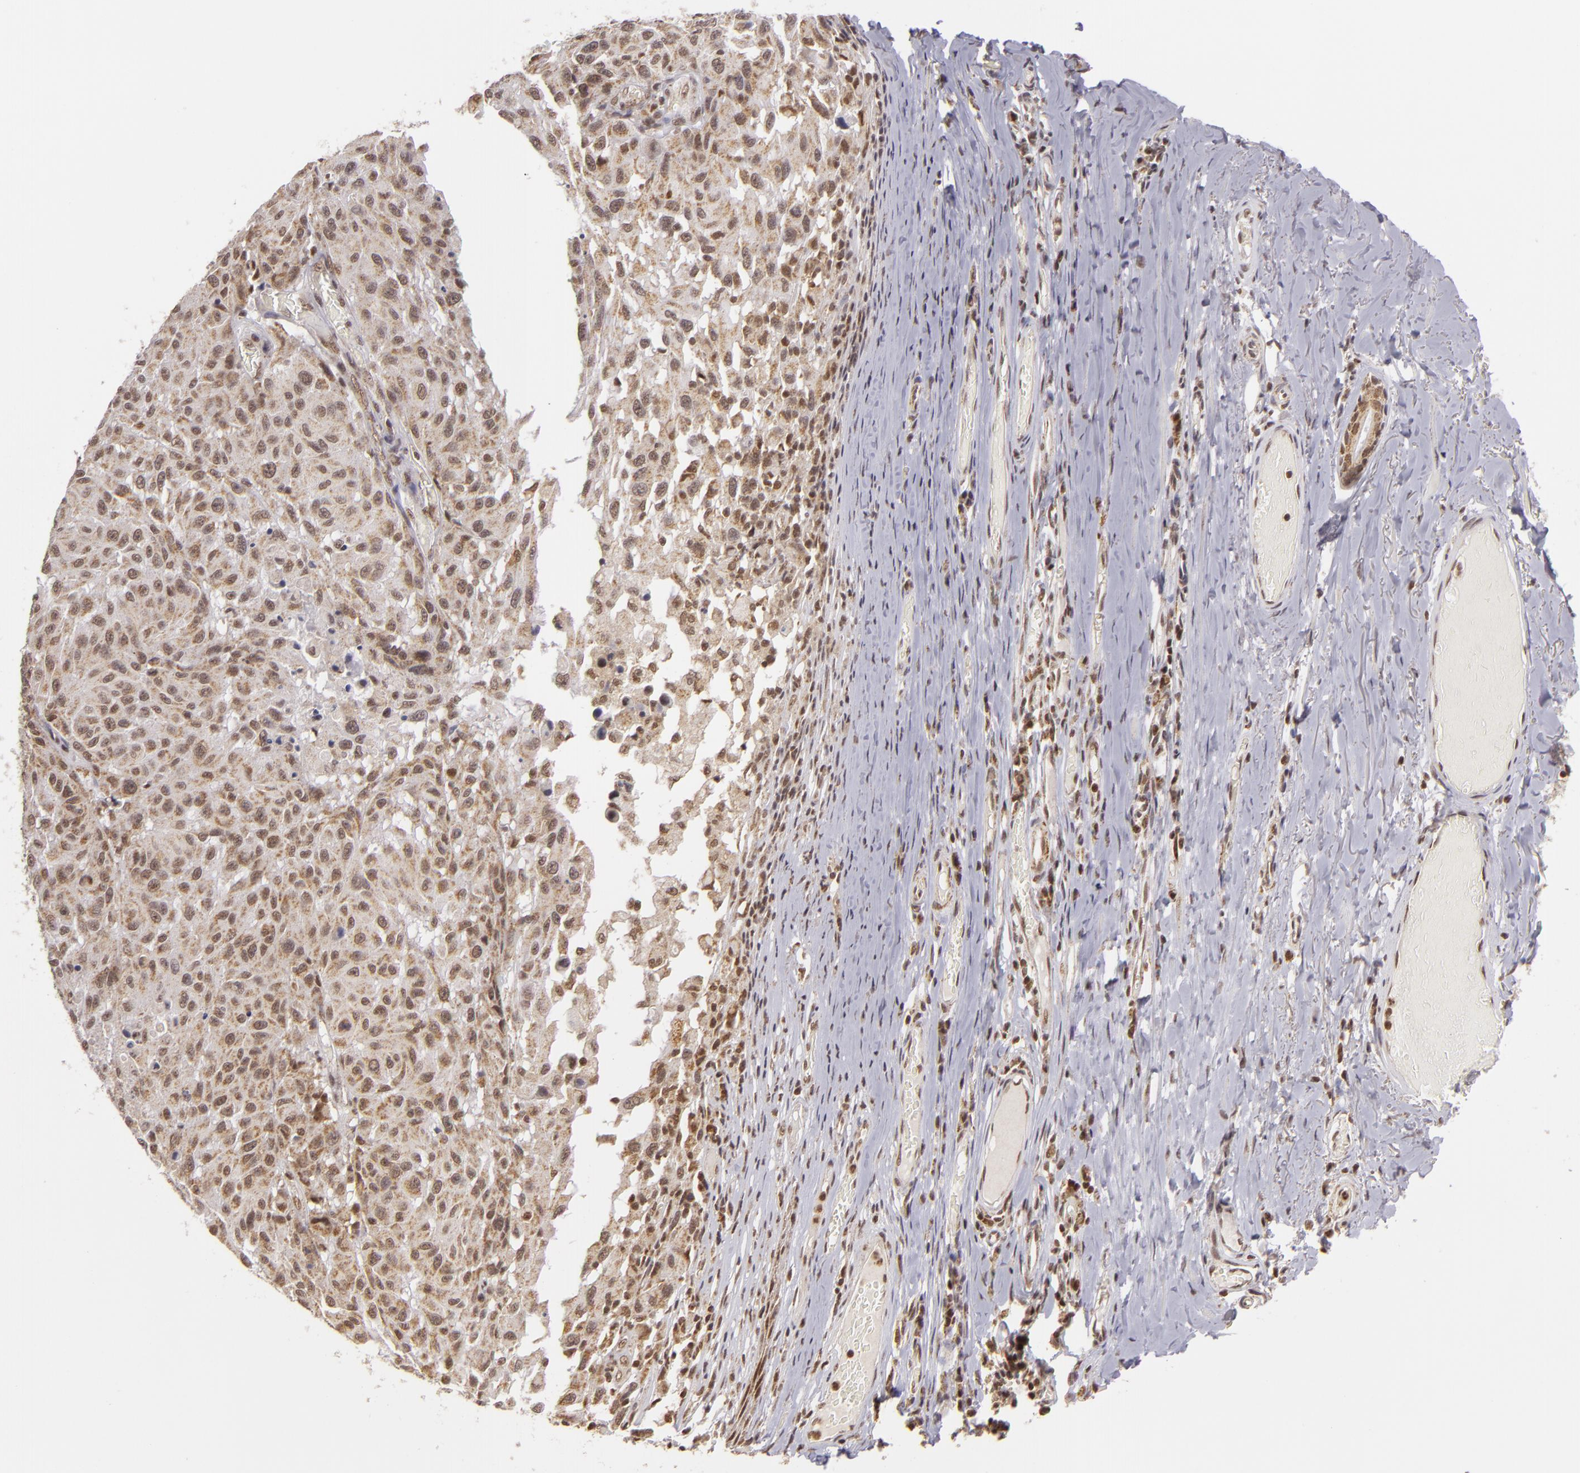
{"staining": {"intensity": "weak", "quantity": ">75%", "location": "cytoplasmic/membranous,nuclear"}, "tissue": "melanoma", "cell_type": "Tumor cells", "image_type": "cancer", "snomed": [{"axis": "morphology", "description": "Malignant melanoma, NOS"}, {"axis": "topography", "description": "Skin"}], "caption": "Malignant melanoma stained for a protein (brown) reveals weak cytoplasmic/membranous and nuclear positive staining in approximately >75% of tumor cells.", "gene": "MXD1", "patient": {"sex": "female", "age": 77}}